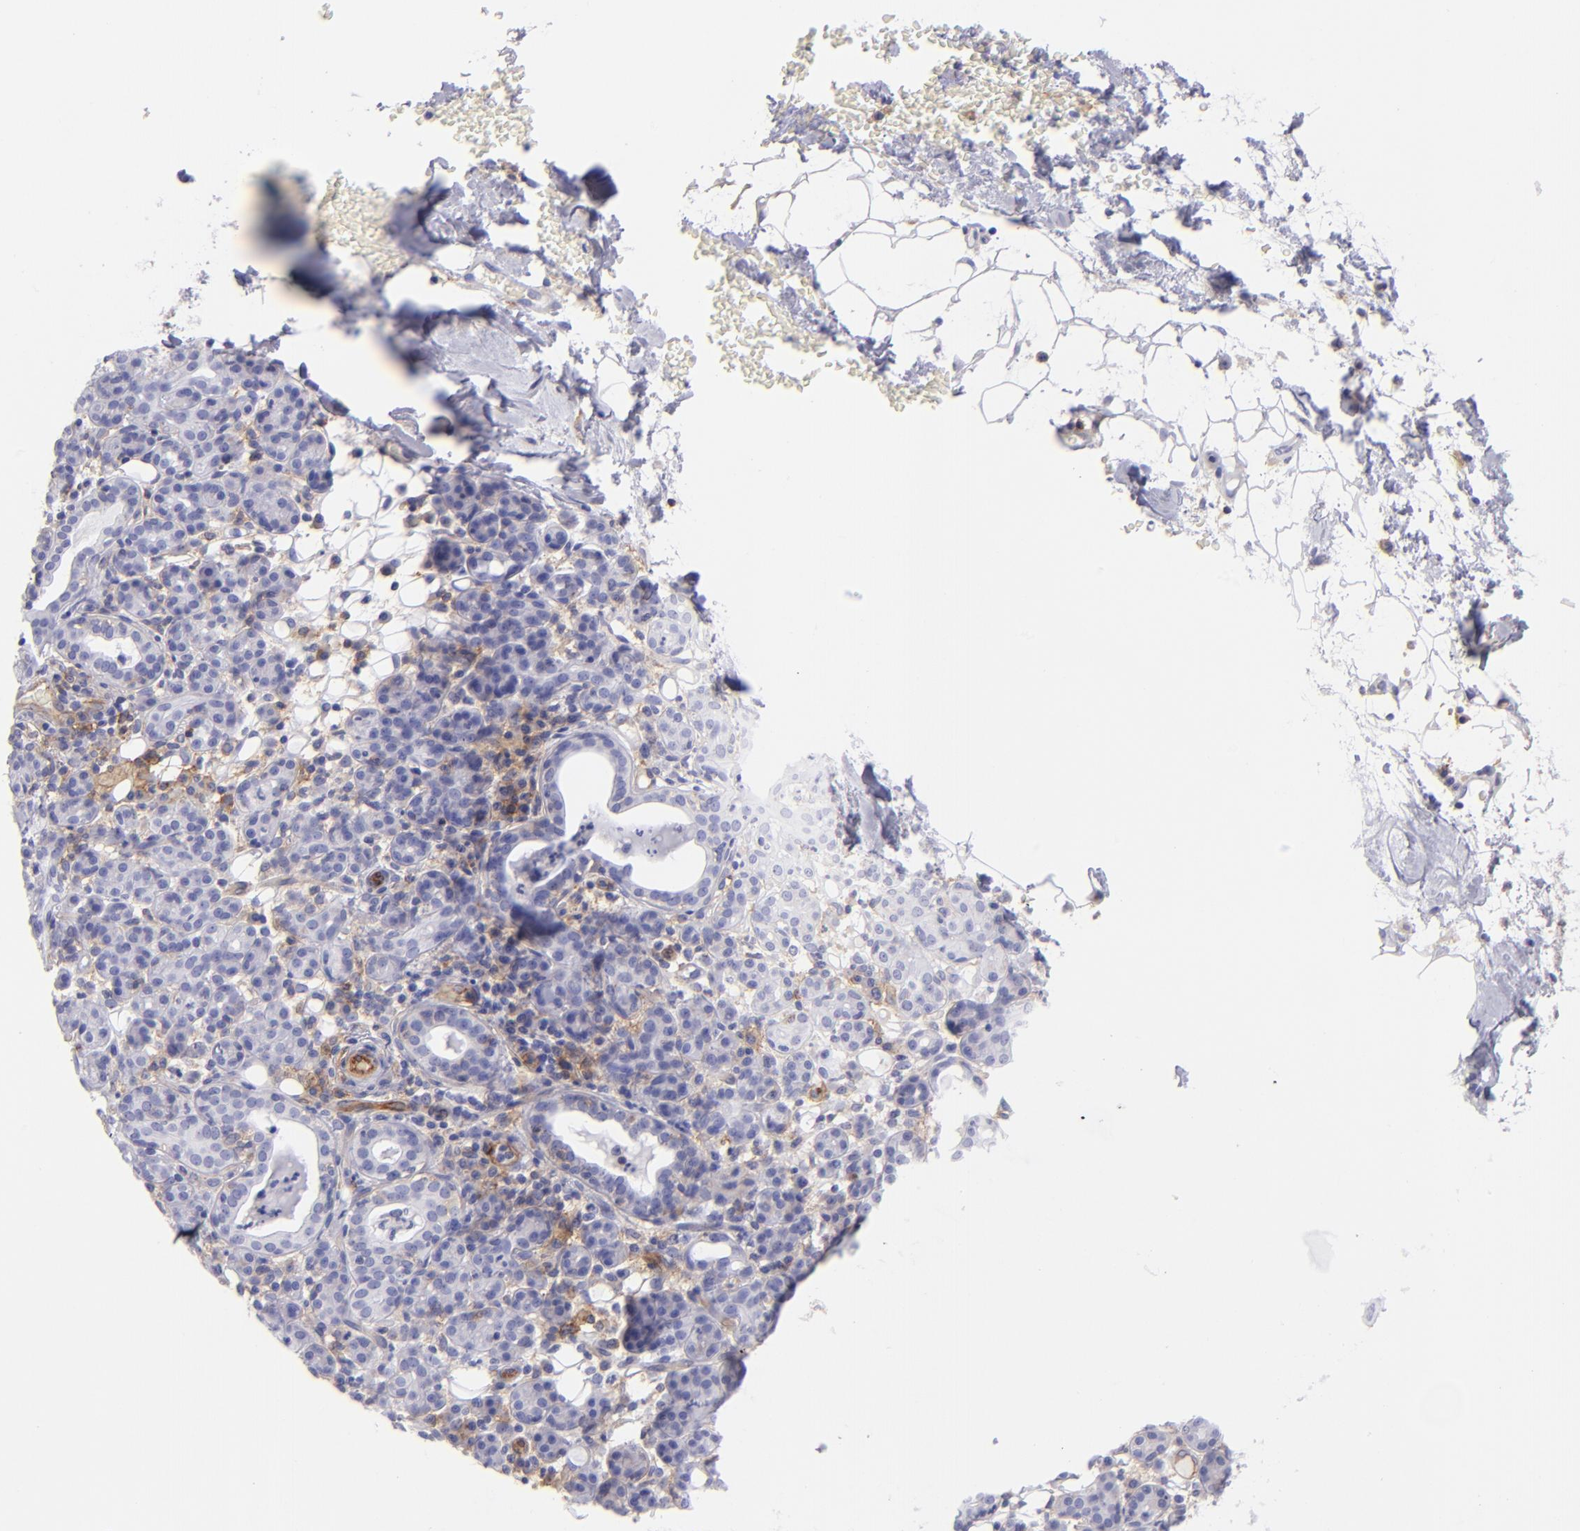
{"staining": {"intensity": "weak", "quantity": "<25%", "location": "none"}, "tissue": "skin cancer", "cell_type": "Tumor cells", "image_type": "cancer", "snomed": [{"axis": "morphology", "description": "Squamous cell carcinoma, NOS"}, {"axis": "topography", "description": "Skin"}], "caption": "DAB immunohistochemical staining of human skin cancer reveals no significant expression in tumor cells.", "gene": "ENTPD1", "patient": {"sex": "male", "age": 84}}